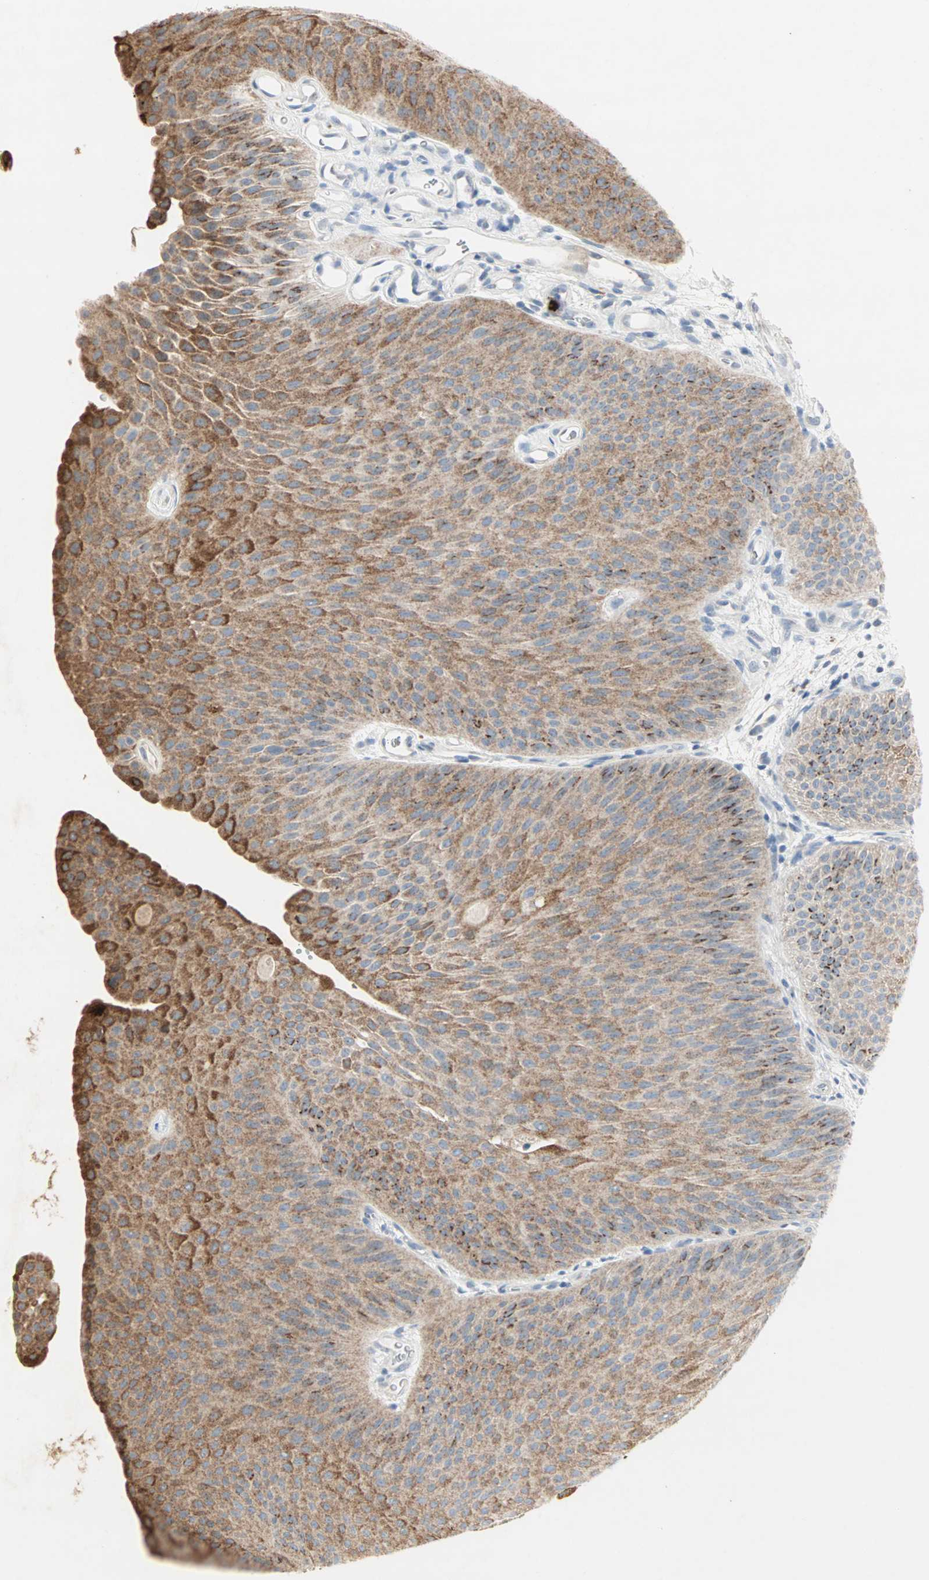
{"staining": {"intensity": "moderate", "quantity": ">75%", "location": "cytoplasmic/membranous"}, "tissue": "urothelial cancer", "cell_type": "Tumor cells", "image_type": "cancer", "snomed": [{"axis": "morphology", "description": "Urothelial carcinoma, Low grade"}, {"axis": "topography", "description": "Urinary bladder"}], "caption": "A high-resolution histopathology image shows immunohistochemistry staining of urothelial cancer, which exhibits moderate cytoplasmic/membranous staining in about >75% of tumor cells.", "gene": "CEACAM6", "patient": {"sex": "female", "age": 60}}